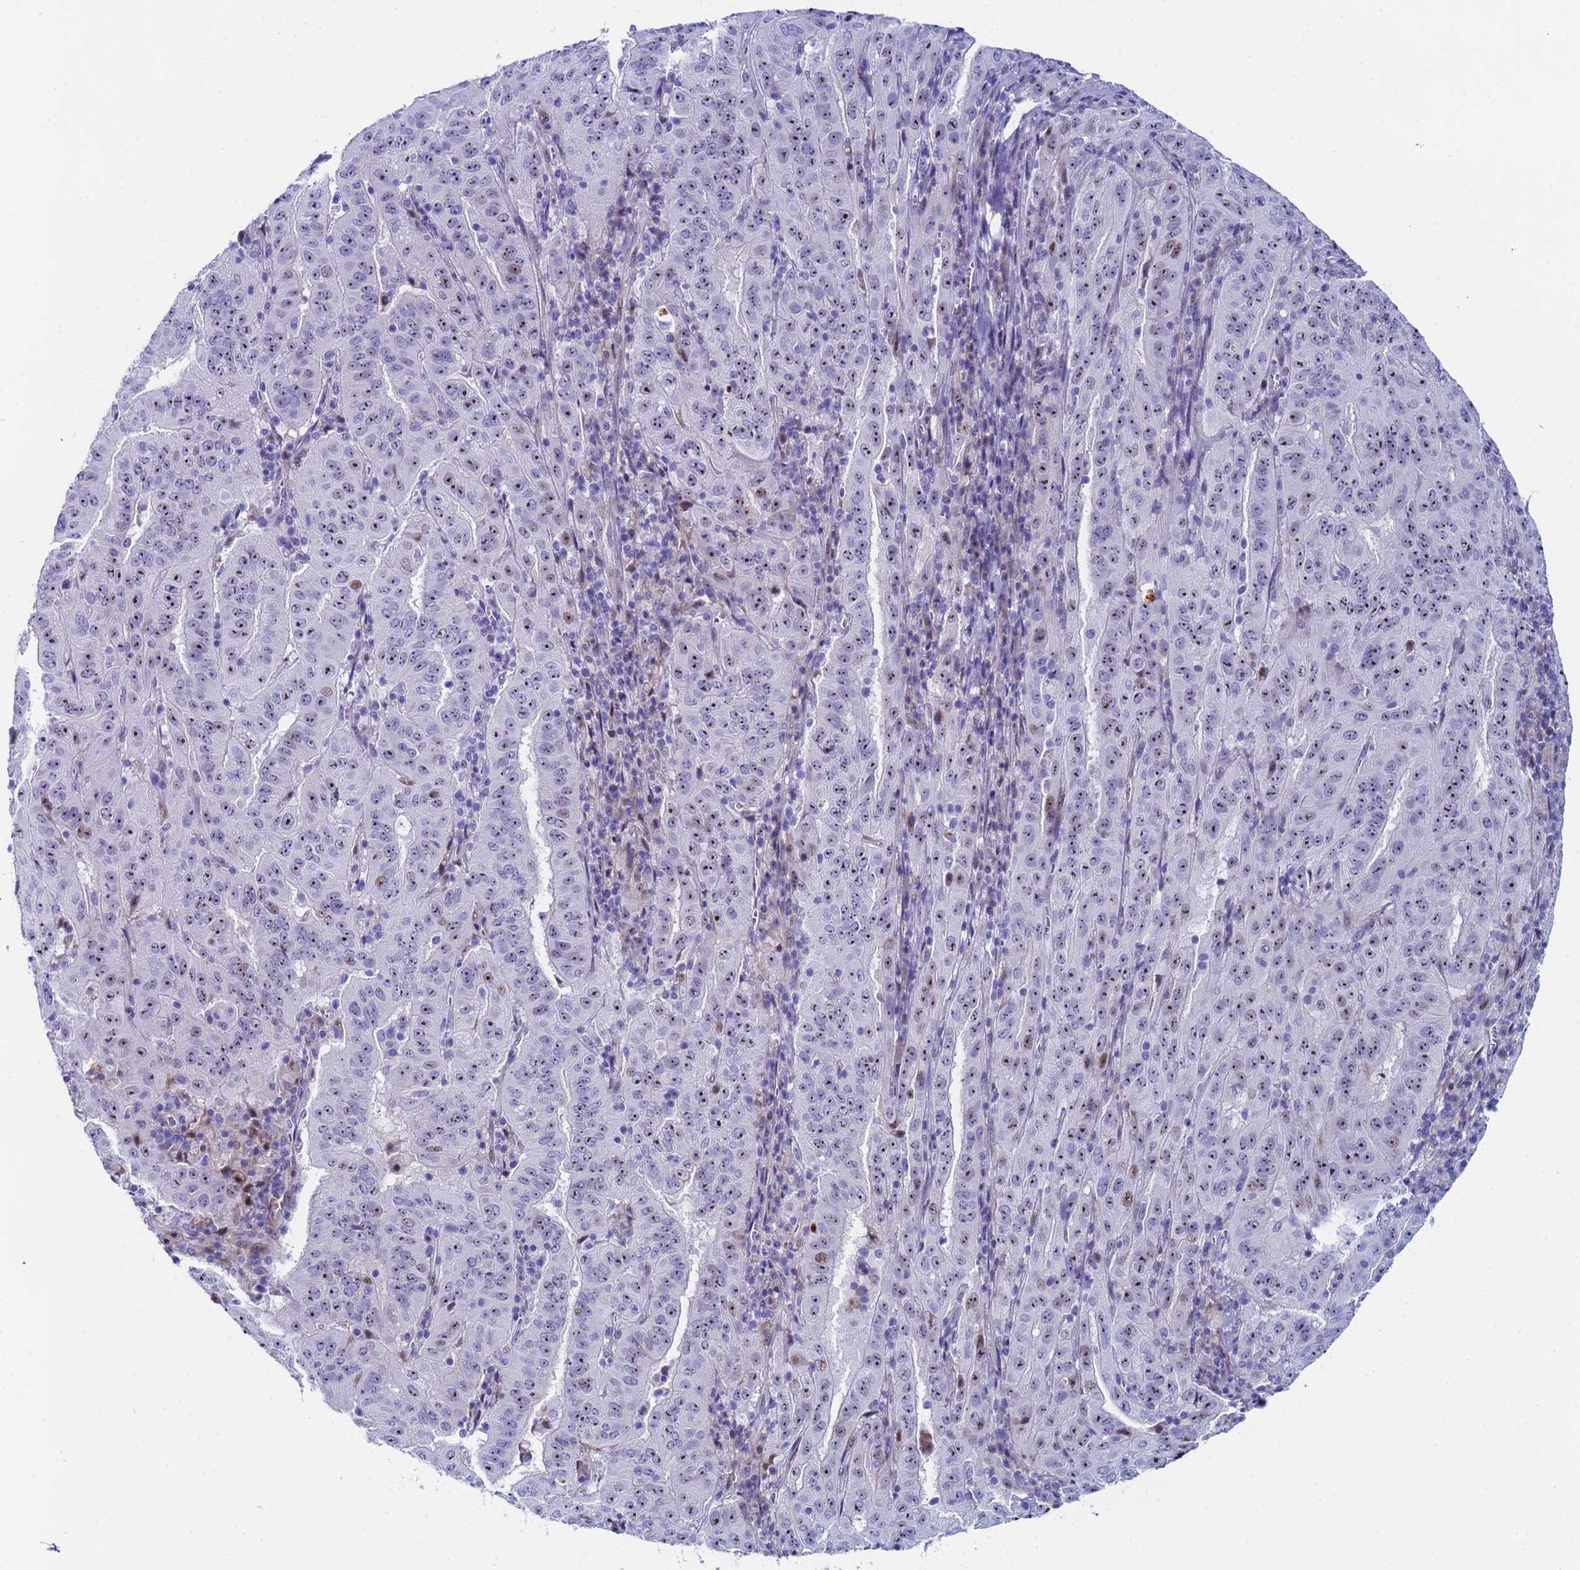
{"staining": {"intensity": "moderate", "quantity": "25%-75%", "location": "nuclear"}, "tissue": "pancreatic cancer", "cell_type": "Tumor cells", "image_type": "cancer", "snomed": [{"axis": "morphology", "description": "Adenocarcinoma, NOS"}, {"axis": "topography", "description": "Pancreas"}], "caption": "Immunohistochemical staining of pancreatic cancer displays medium levels of moderate nuclear expression in about 25%-75% of tumor cells. (IHC, brightfield microscopy, high magnification).", "gene": "POP5", "patient": {"sex": "male", "age": 63}}